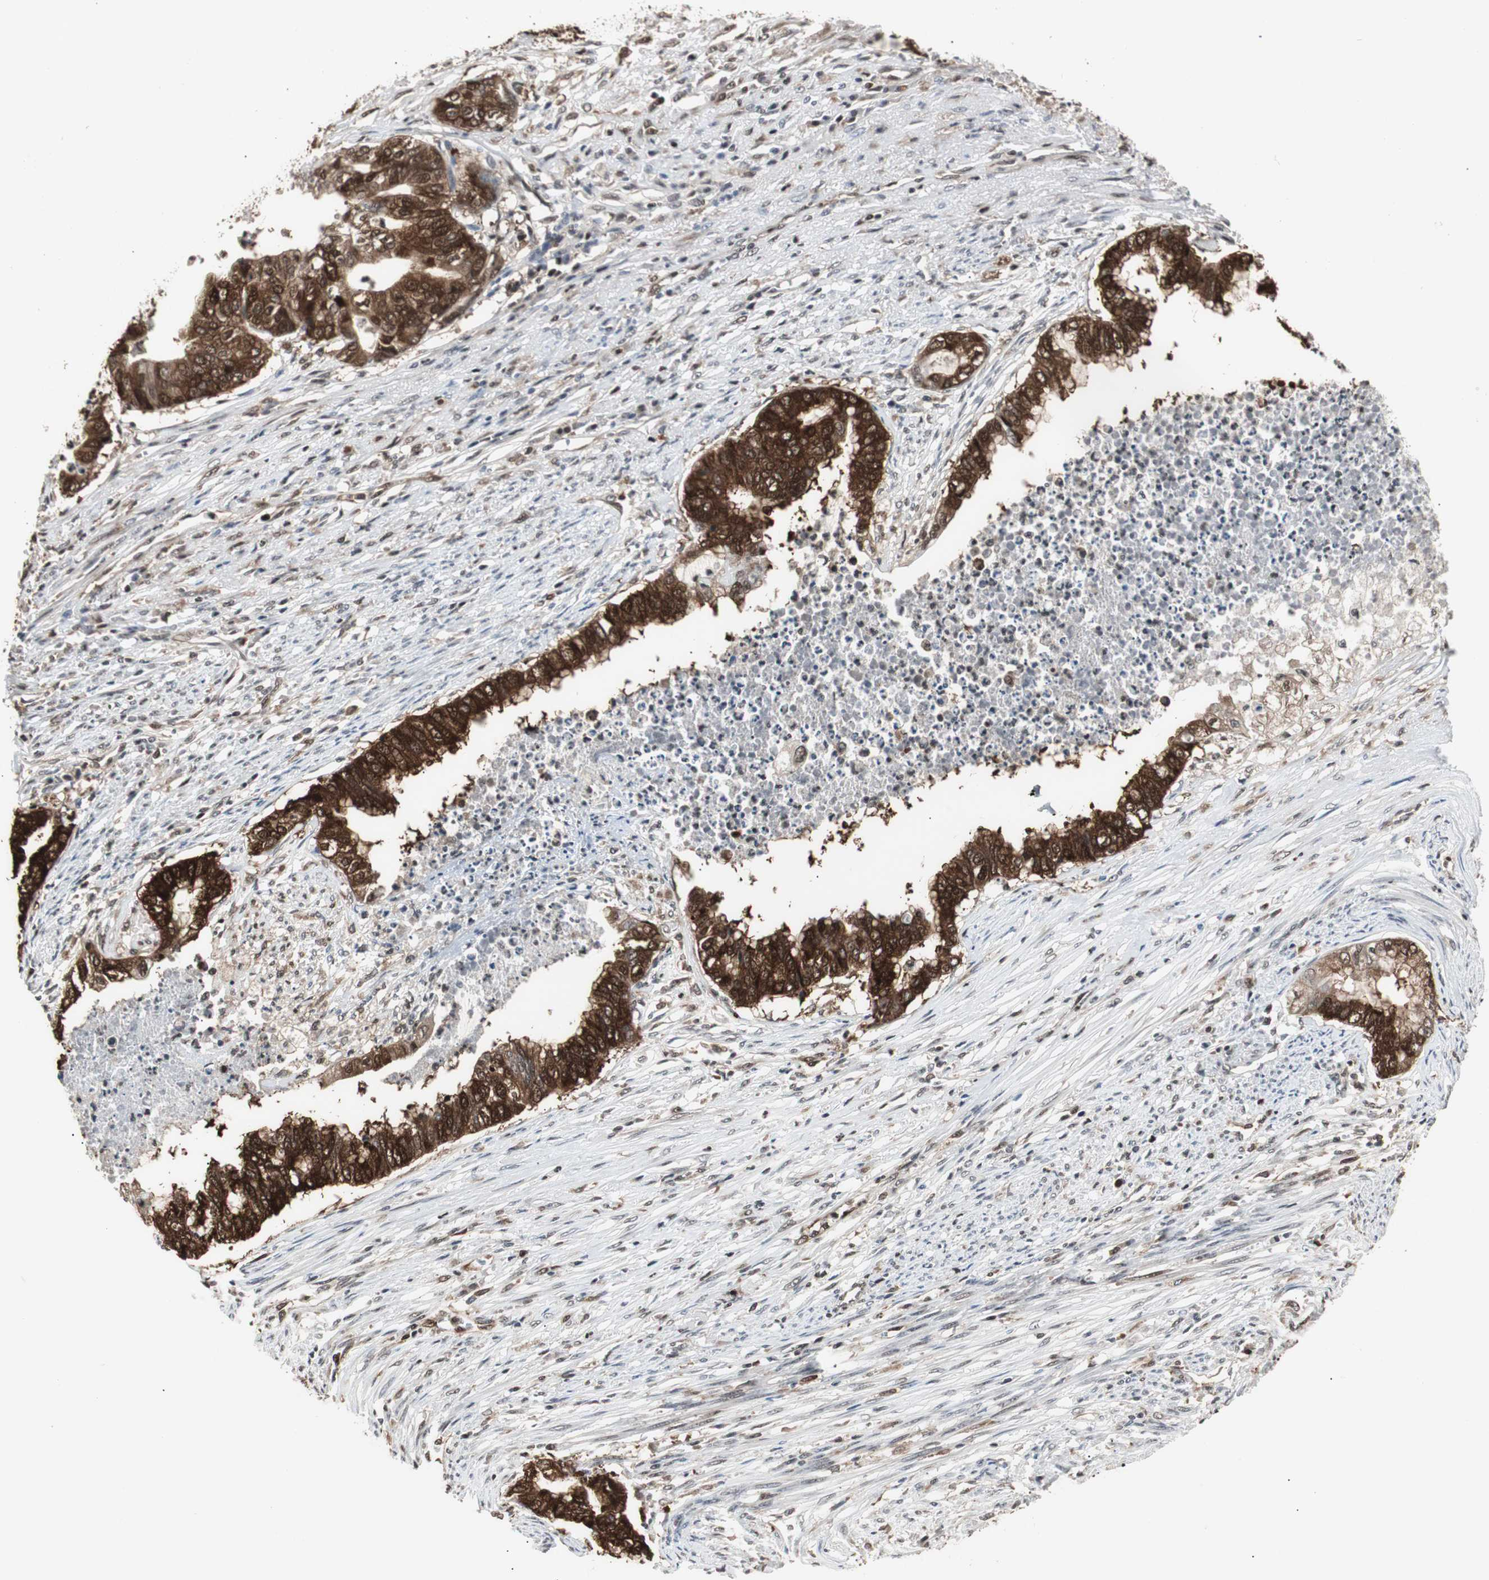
{"staining": {"intensity": "strong", "quantity": ">75%", "location": "cytoplasmic/membranous,nuclear"}, "tissue": "endometrial cancer", "cell_type": "Tumor cells", "image_type": "cancer", "snomed": [{"axis": "morphology", "description": "Adenocarcinoma, NOS"}, {"axis": "topography", "description": "Endometrium"}], "caption": "High-magnification brightfield microscopy of endometrial cancer stained with DAB (brown) and counterstained with hematoxylin (blue). tumor cells exhibit strong cytoplasmic/membranous and nuclear staining is present in about>75% of cells.", "gene": "ACLY", "patient": {"sex": "female", "age": 79}}